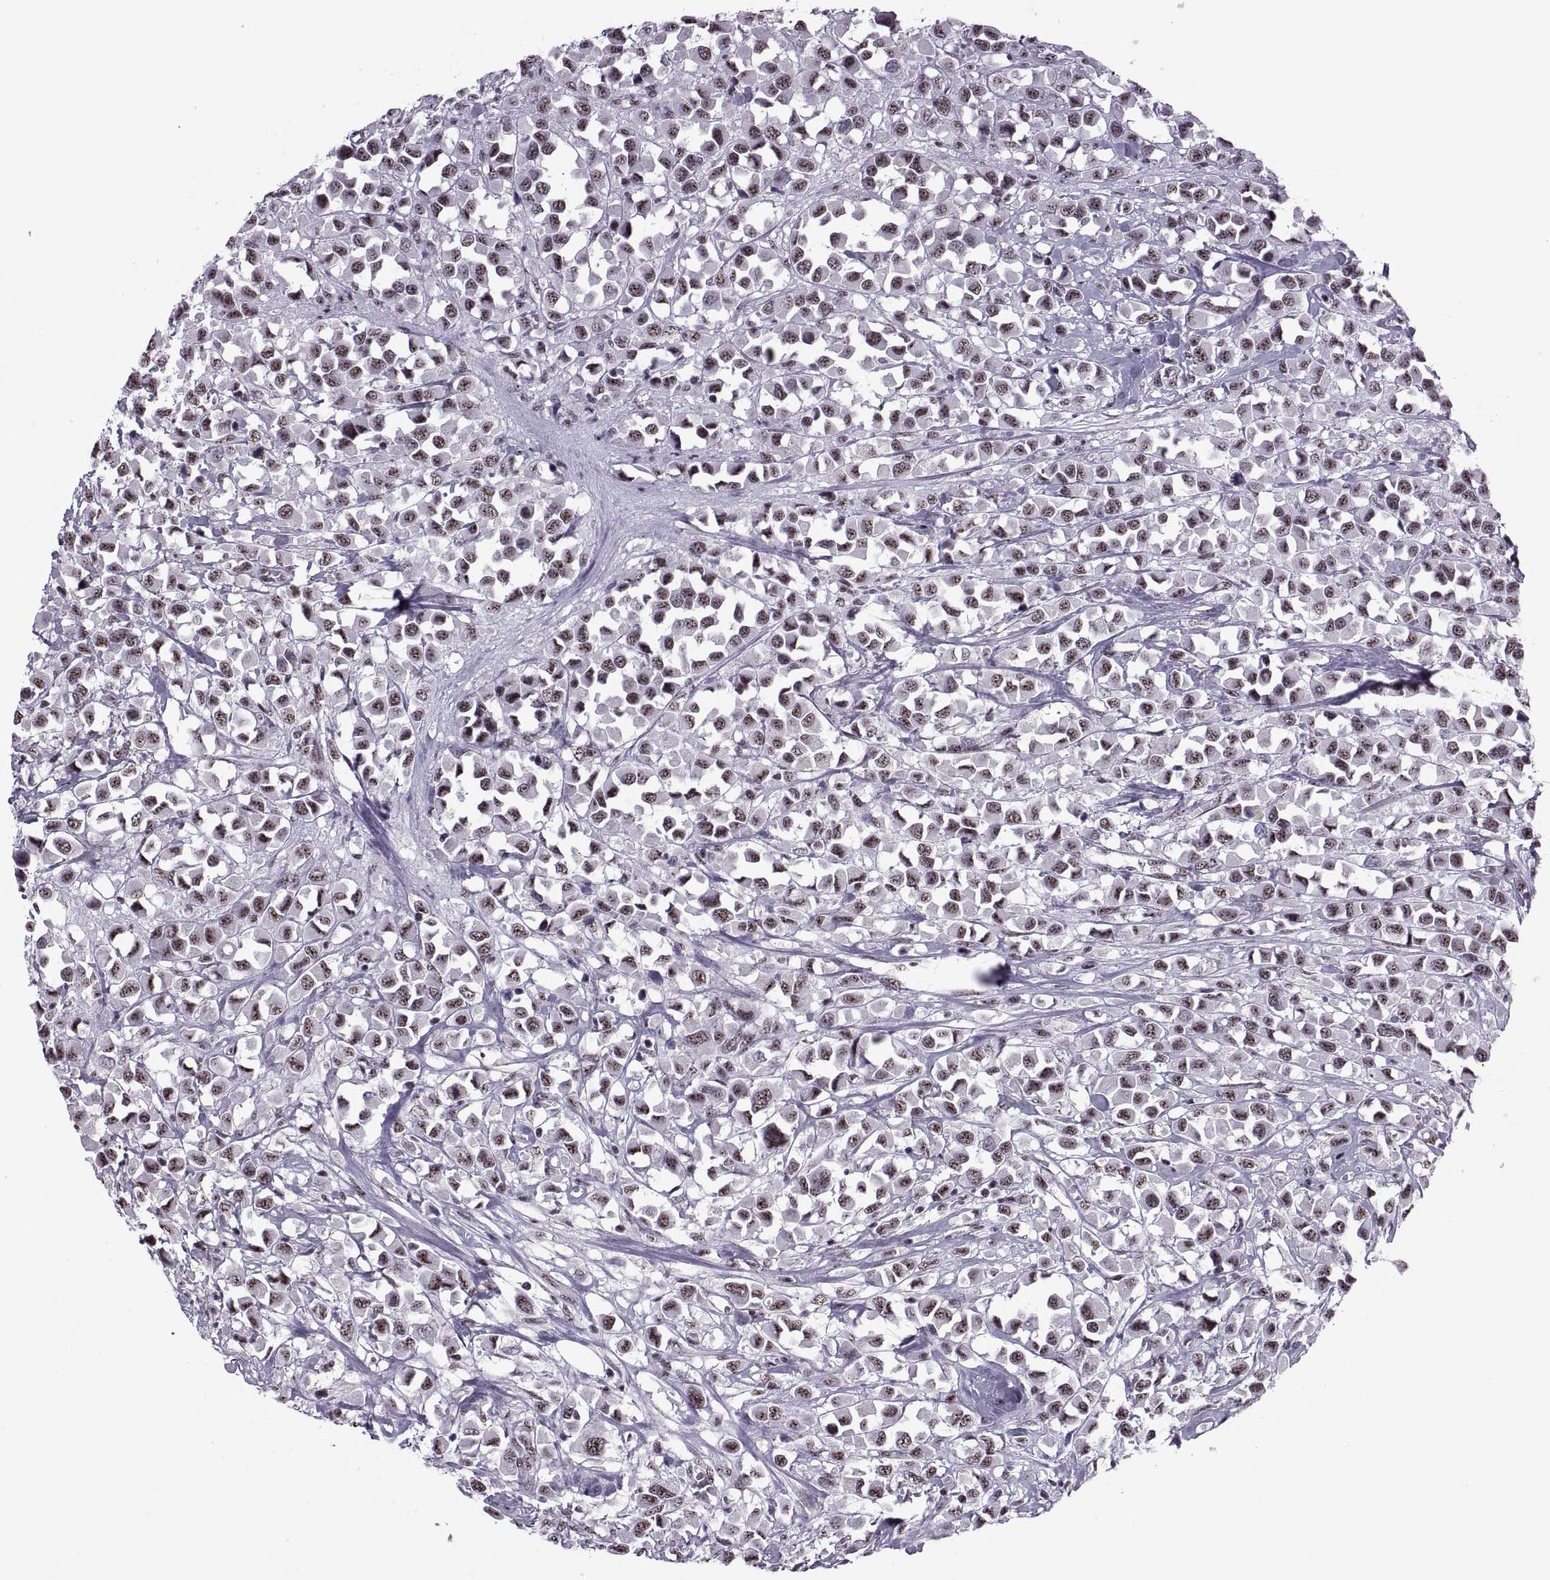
{"staining": {"intensity": "weak", "quantity": ">75%", "location": "nuclear"}, "tissue": "breast cancer", "cell_type": "Tumor cells", "image_type": "cancer", "snomed": [{"axis": "morphology", "description": "Duct carcinoma"}, {"axis": "topography", "description": "Breast"}], "caption": "Protein staining reveals weak nuclear expression in about >75% of tumor cells in intraductal carcinoma (breast). (DAB IHC, brown staining for protein, blue staining for nuclei).", "gene": "MAGEA4", "patient": {"sex": "female", "age": 61}}